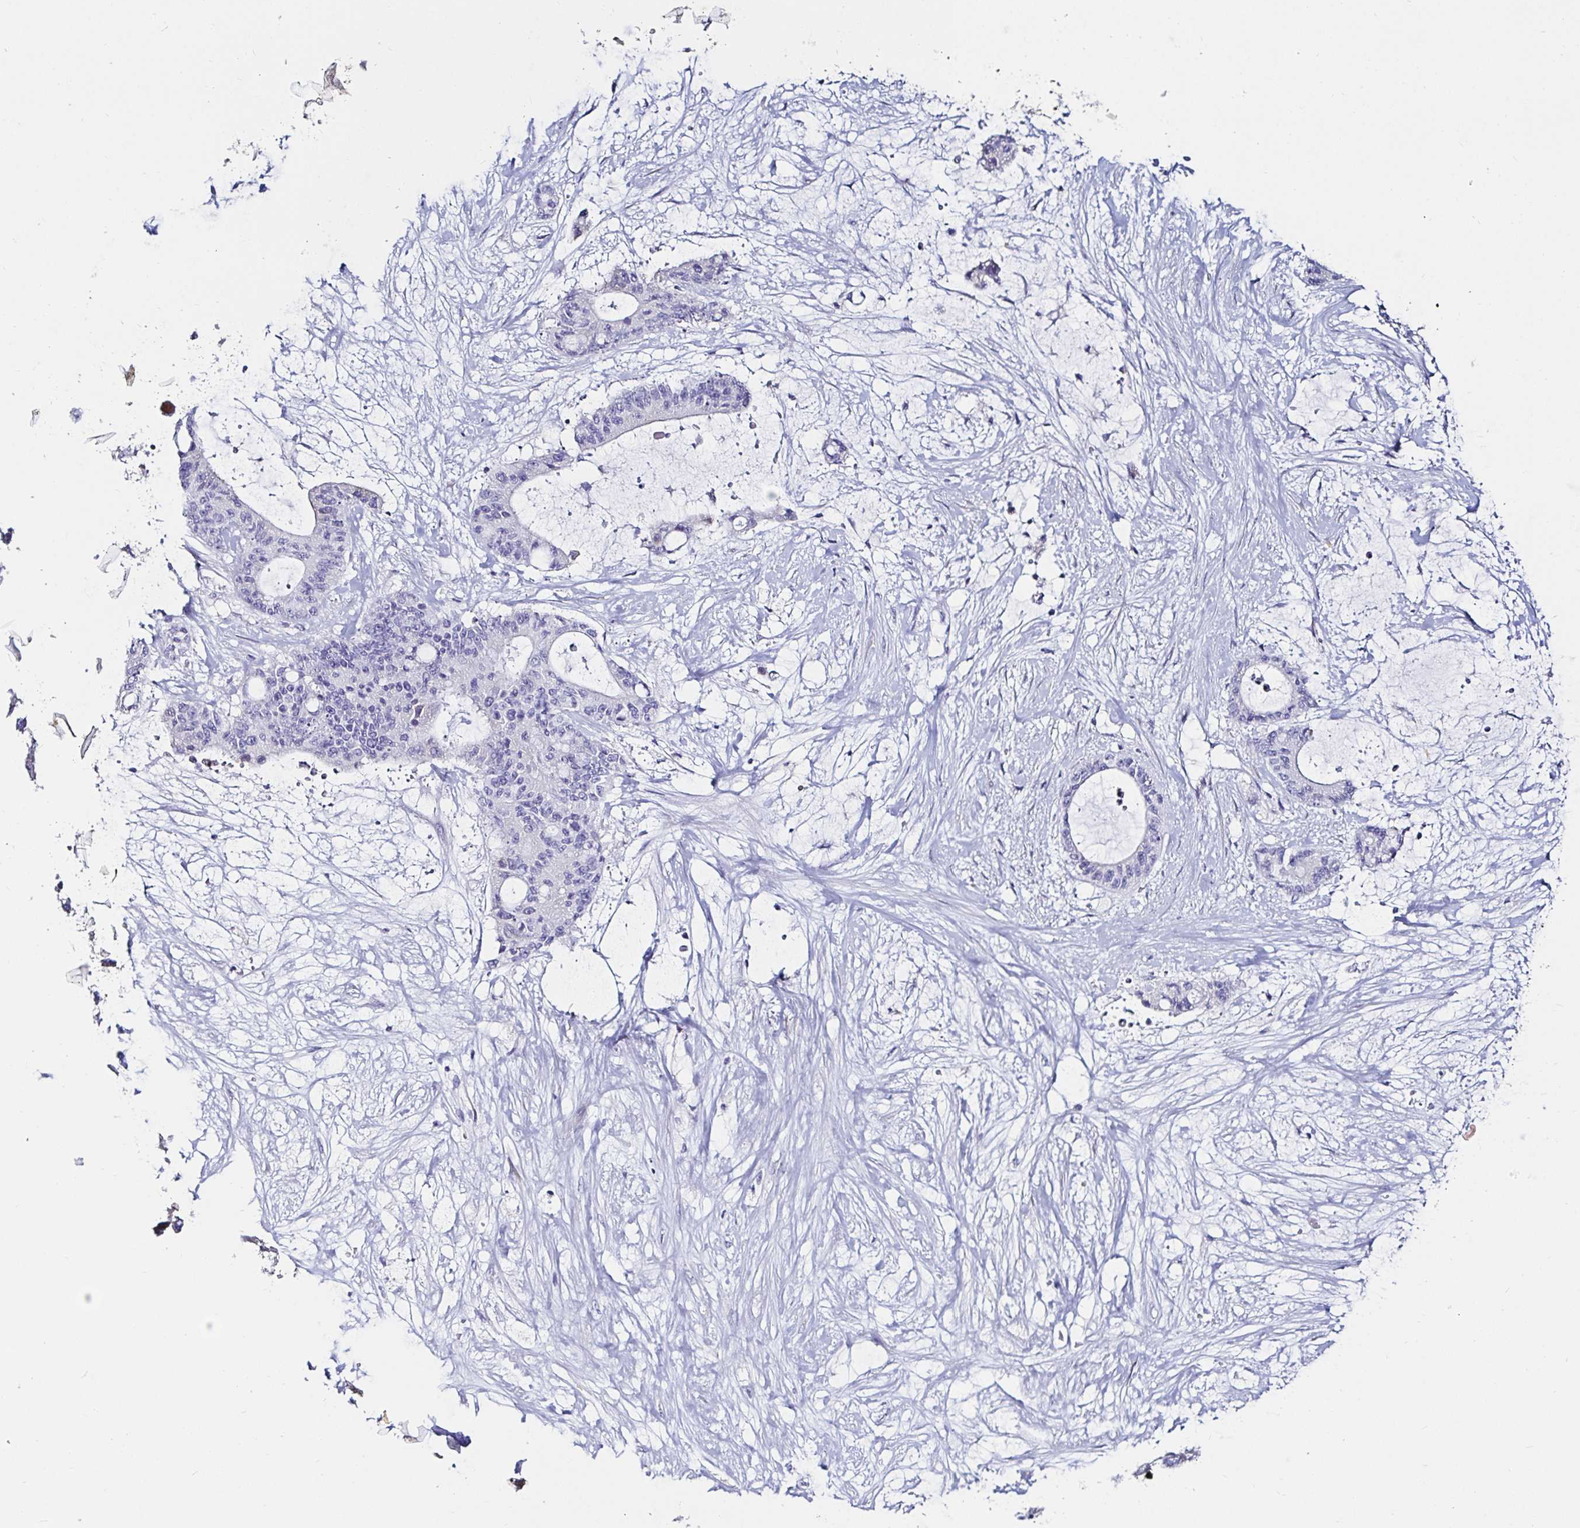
{"staining": {"intensity": "negative", "quantity": "none", "location": "none"}, "tissue": "liver cancer", "cell_type": "Tumor cells", "image_type": "cancer", "snomed": [{"axis": "morphology", "description": "Normal tissue, NOS"}, {"axis": "morphology", "description": "Cholangiocarcinoma"}, {"axis": "topography", "description": "Liver"}, {"axis": "topography", "description": "Peripheral nerve tissue"}], "caption": "Liver cancer (cholangiocarcinoma) was stained to show a protein in brown. There is no significant positivity in tumor cells.", "gene": "C4orf17", "patient": {"sex": "female", "age": 73}}